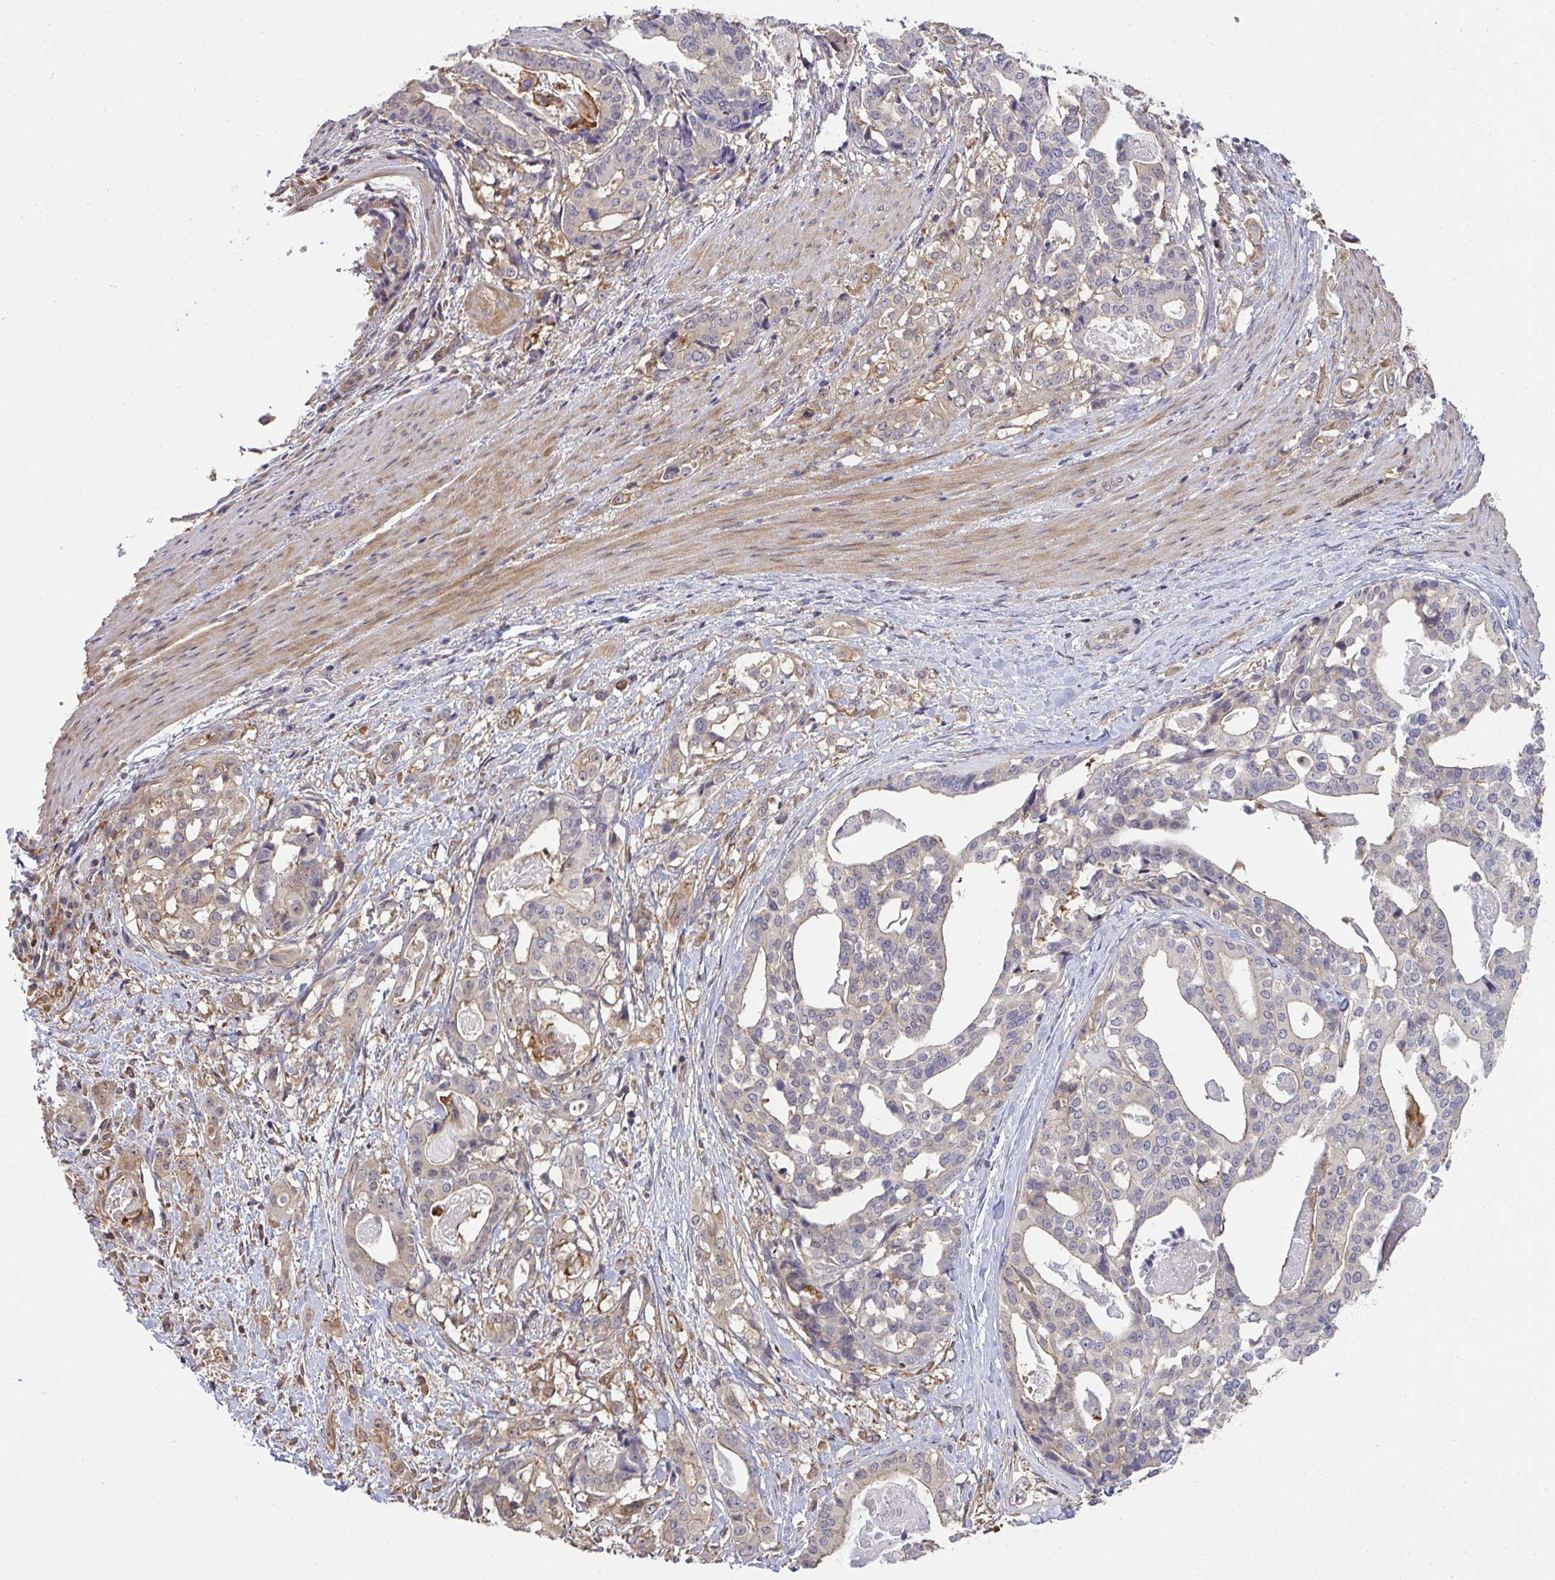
{"staining": {"intensity": "weak", "quantity": "<25%", "location": "cytoplasmic/membranous"}, "tissue": "stomach cancer", "cell_type": "Tumor cells", "image_type": "cancer", "snomed": [{"axis": "morphology", "description": "Adenocarcinoma, NOS"}, {"axis": "topography", "description": "Stomach"}], "caption": "Immunohistochemical staining of human adenocarcinoma (stomach) displays no significant staining in tumor cells.", "gene": "EEF1AKMT1", "patient": {"sex": "male", "age": 48}}